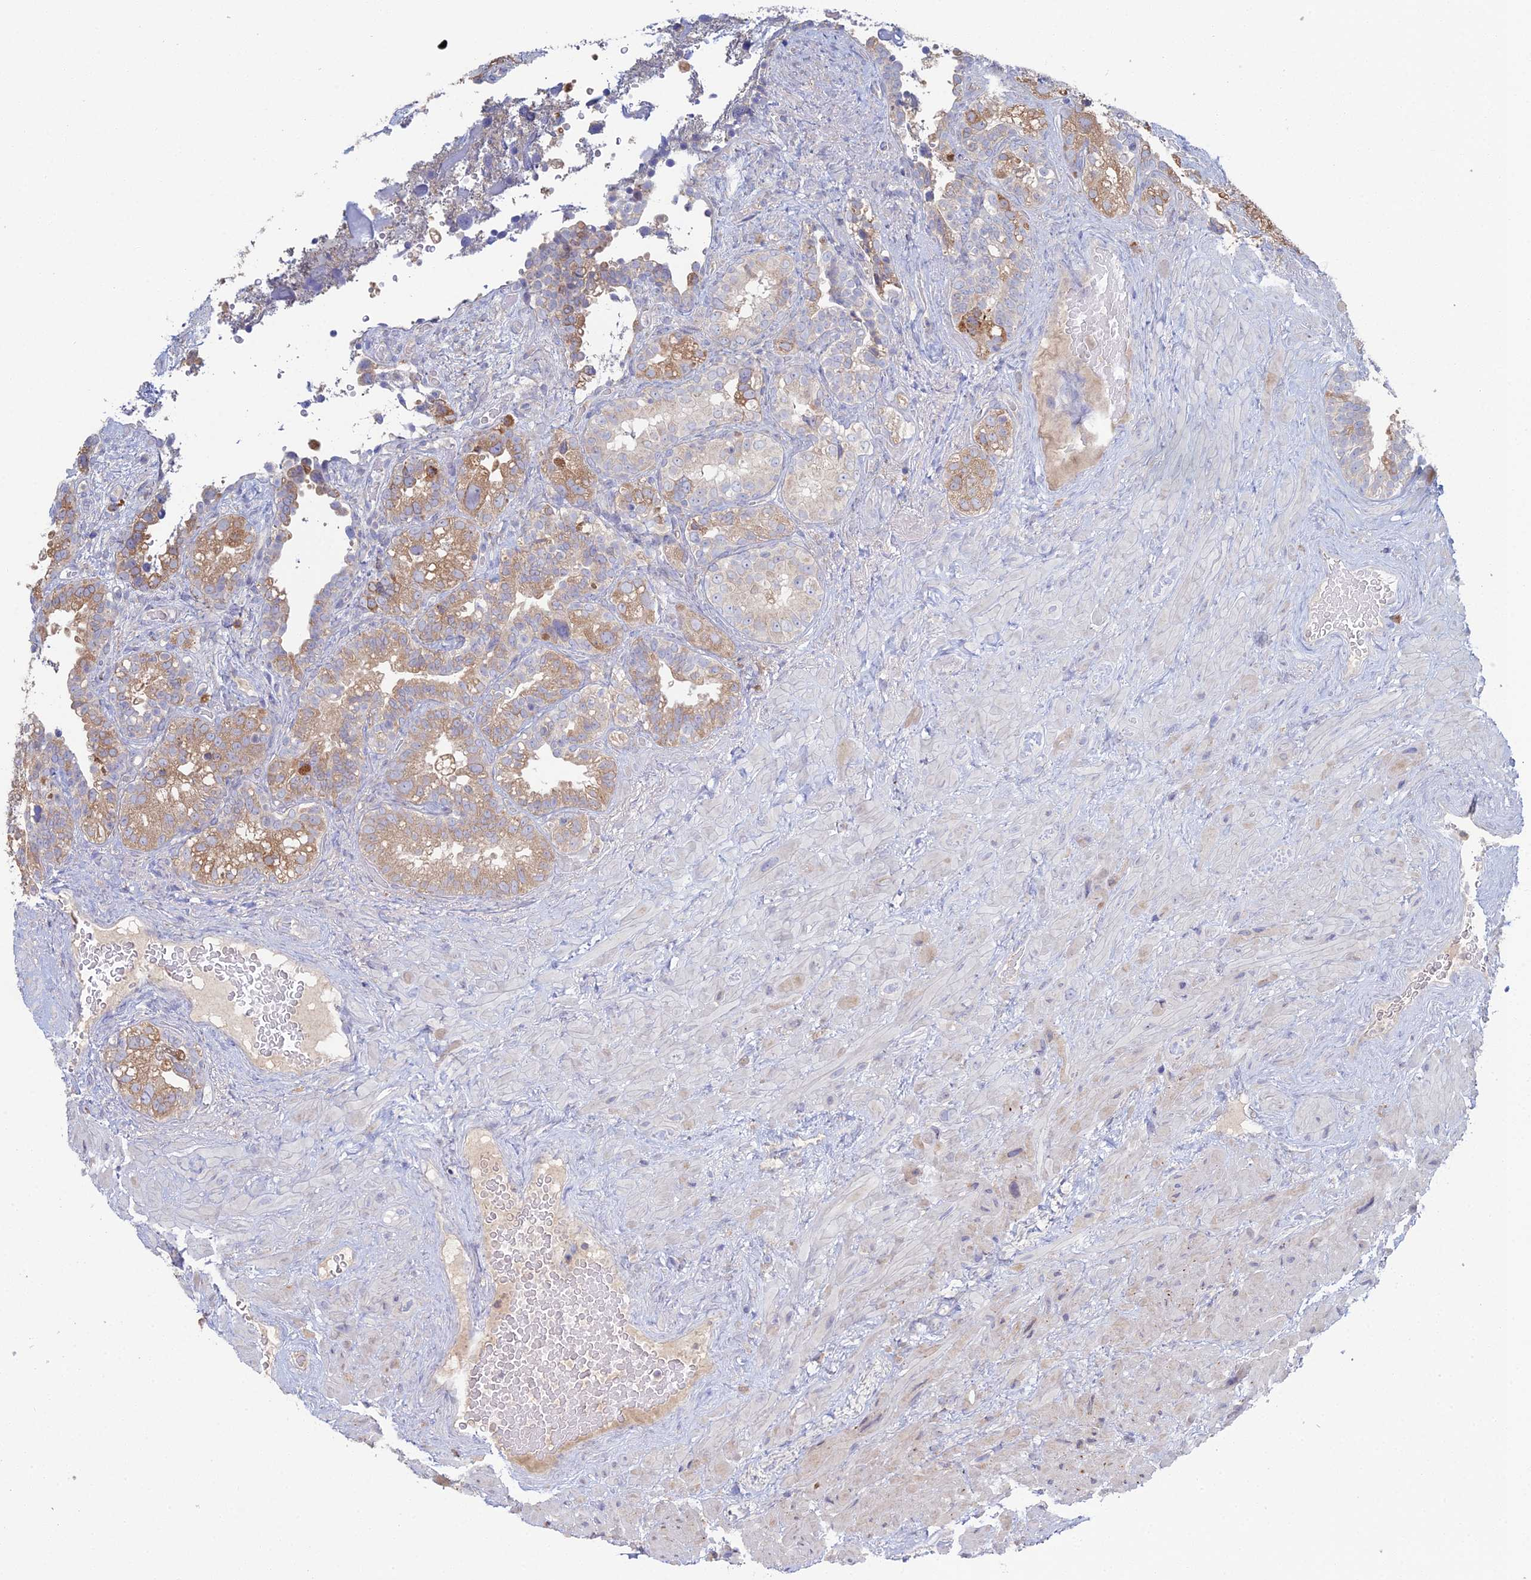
{"staining": {"intensity": "moderate", "quantity": ">75%", "location": "cytoplasmic/membranous"}, "tissue": "seminal vesicle", "cell_type": "Glandular cells", "image_type": "normal", "snomed": [{"axis": "morphology", "description": "Normal tissue, NOS"}, {"axis": "topography", "description": "Seminal veicle"}, {"axis": "topography", "description": "Peripheral nerve tissue"}], "caption": "Glandular cells demonstrate medium levels of moderate cytoplasmic/membranous staining in approximately >75% of cells in unremarkable seminal vesicle. (Brightfield microscopy of DAB IHC at high magnification).", "gene": "TRAPPC6A", "patient": {"sex": "male", "age": 67}}